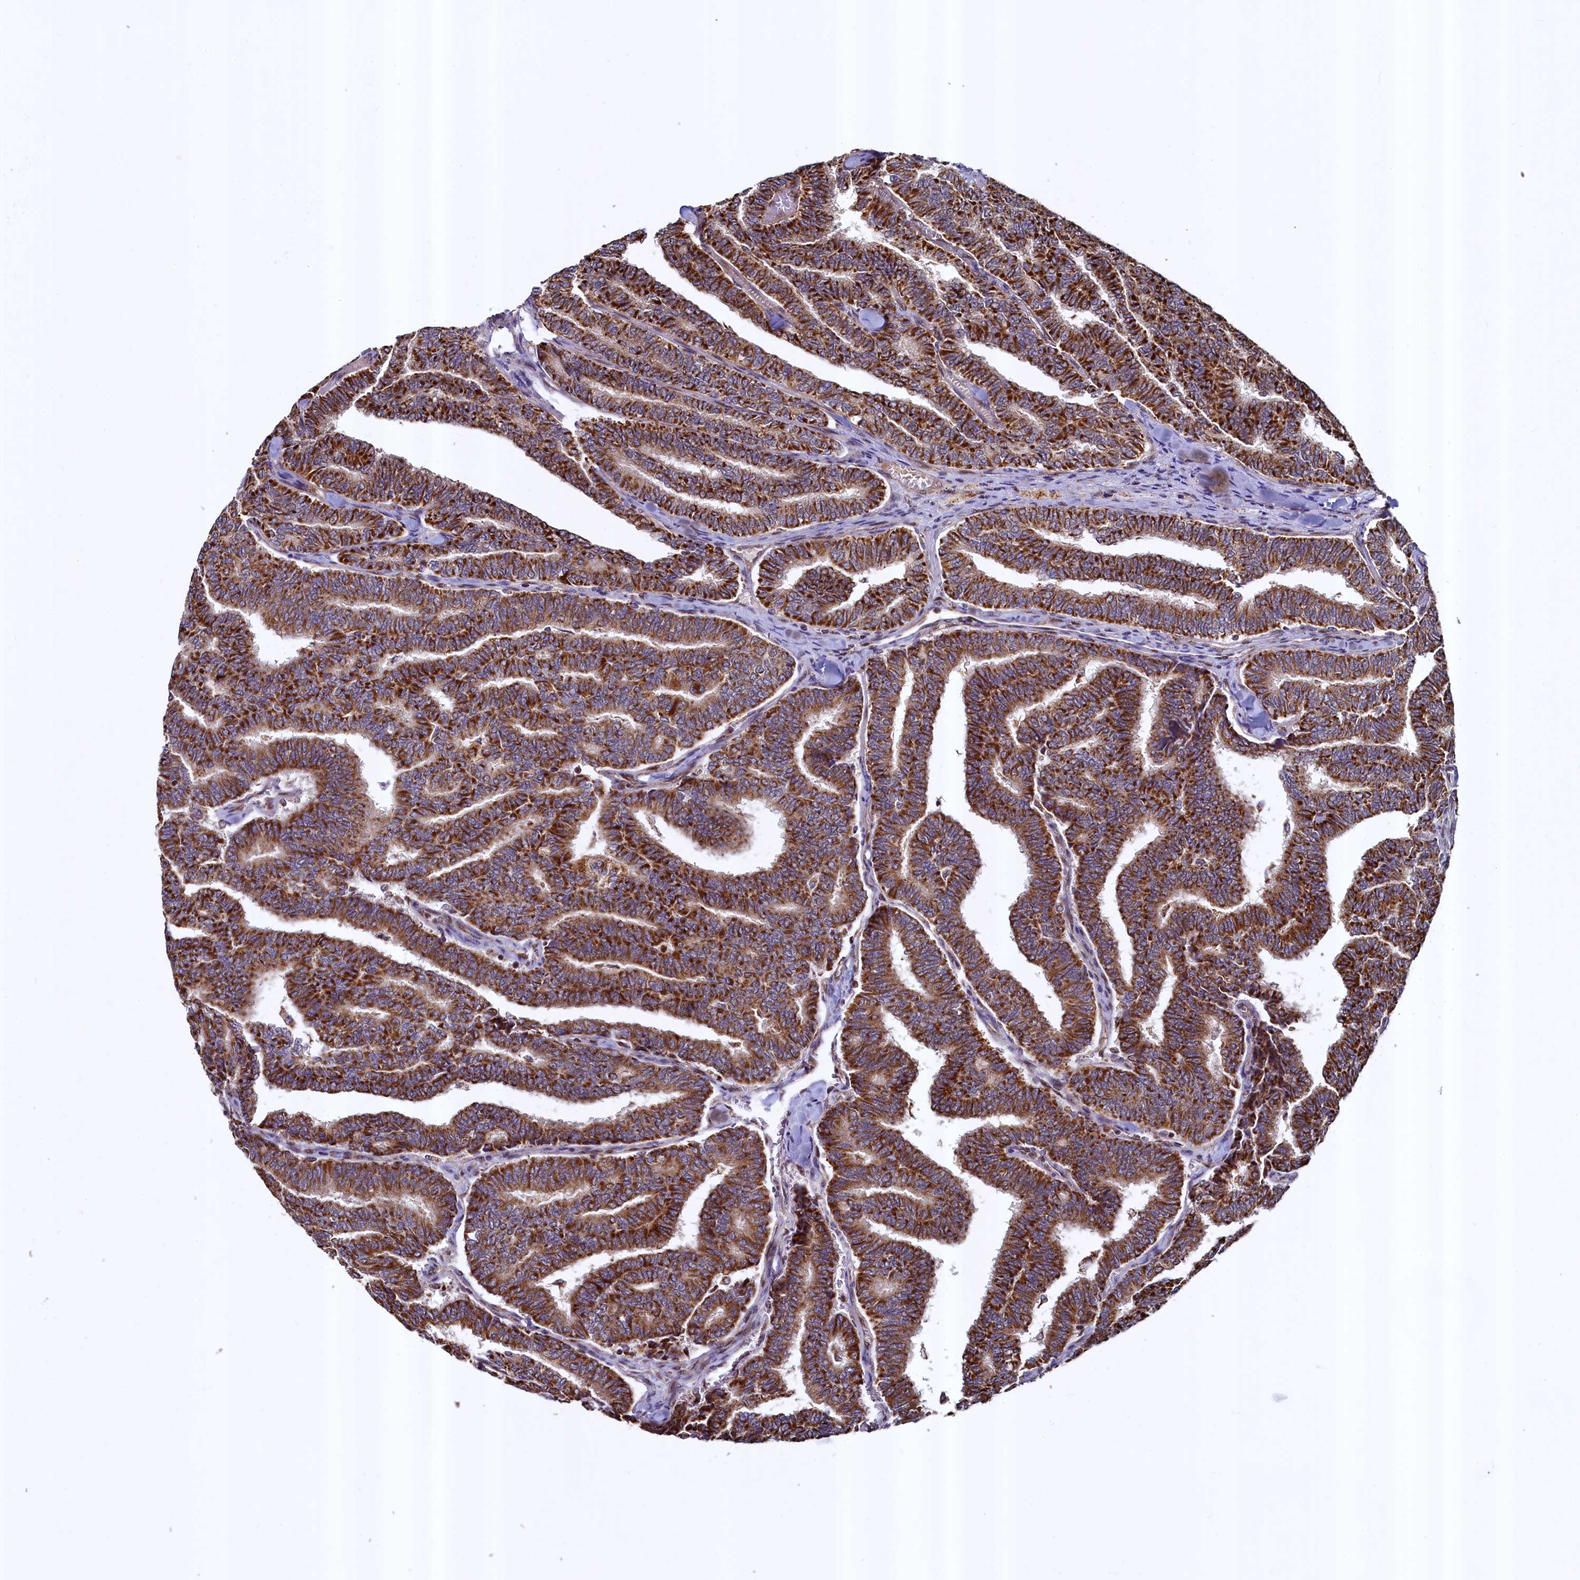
{"staining": {"intensity": "strong", "quantity": ">75%", "location": "cytoplasmic/membranous"}, "tissue": "thyroid cancer", "cell_type": "Tumor cells", "image_type": "cancer", "snomed": [{"axis": "morphology", "description": "Papillary adenocarcinoma, NOS"}, {"axis": "topography", "description": "Thyroid gland"}], "caption": "Brown immunohistochemical staining in thyroid cancer reveals strong cytoplasmic/membranous positivity in about >75% of tumor cells. The protein of interest is stained brown, and the nuclei are stained in blue (DAB (3,3'-diaminobenzidine) IHC with brightfield microscopy, high magnification).", "gene": "ZNF577", "patient": {"sex": "female", "age": 35}}